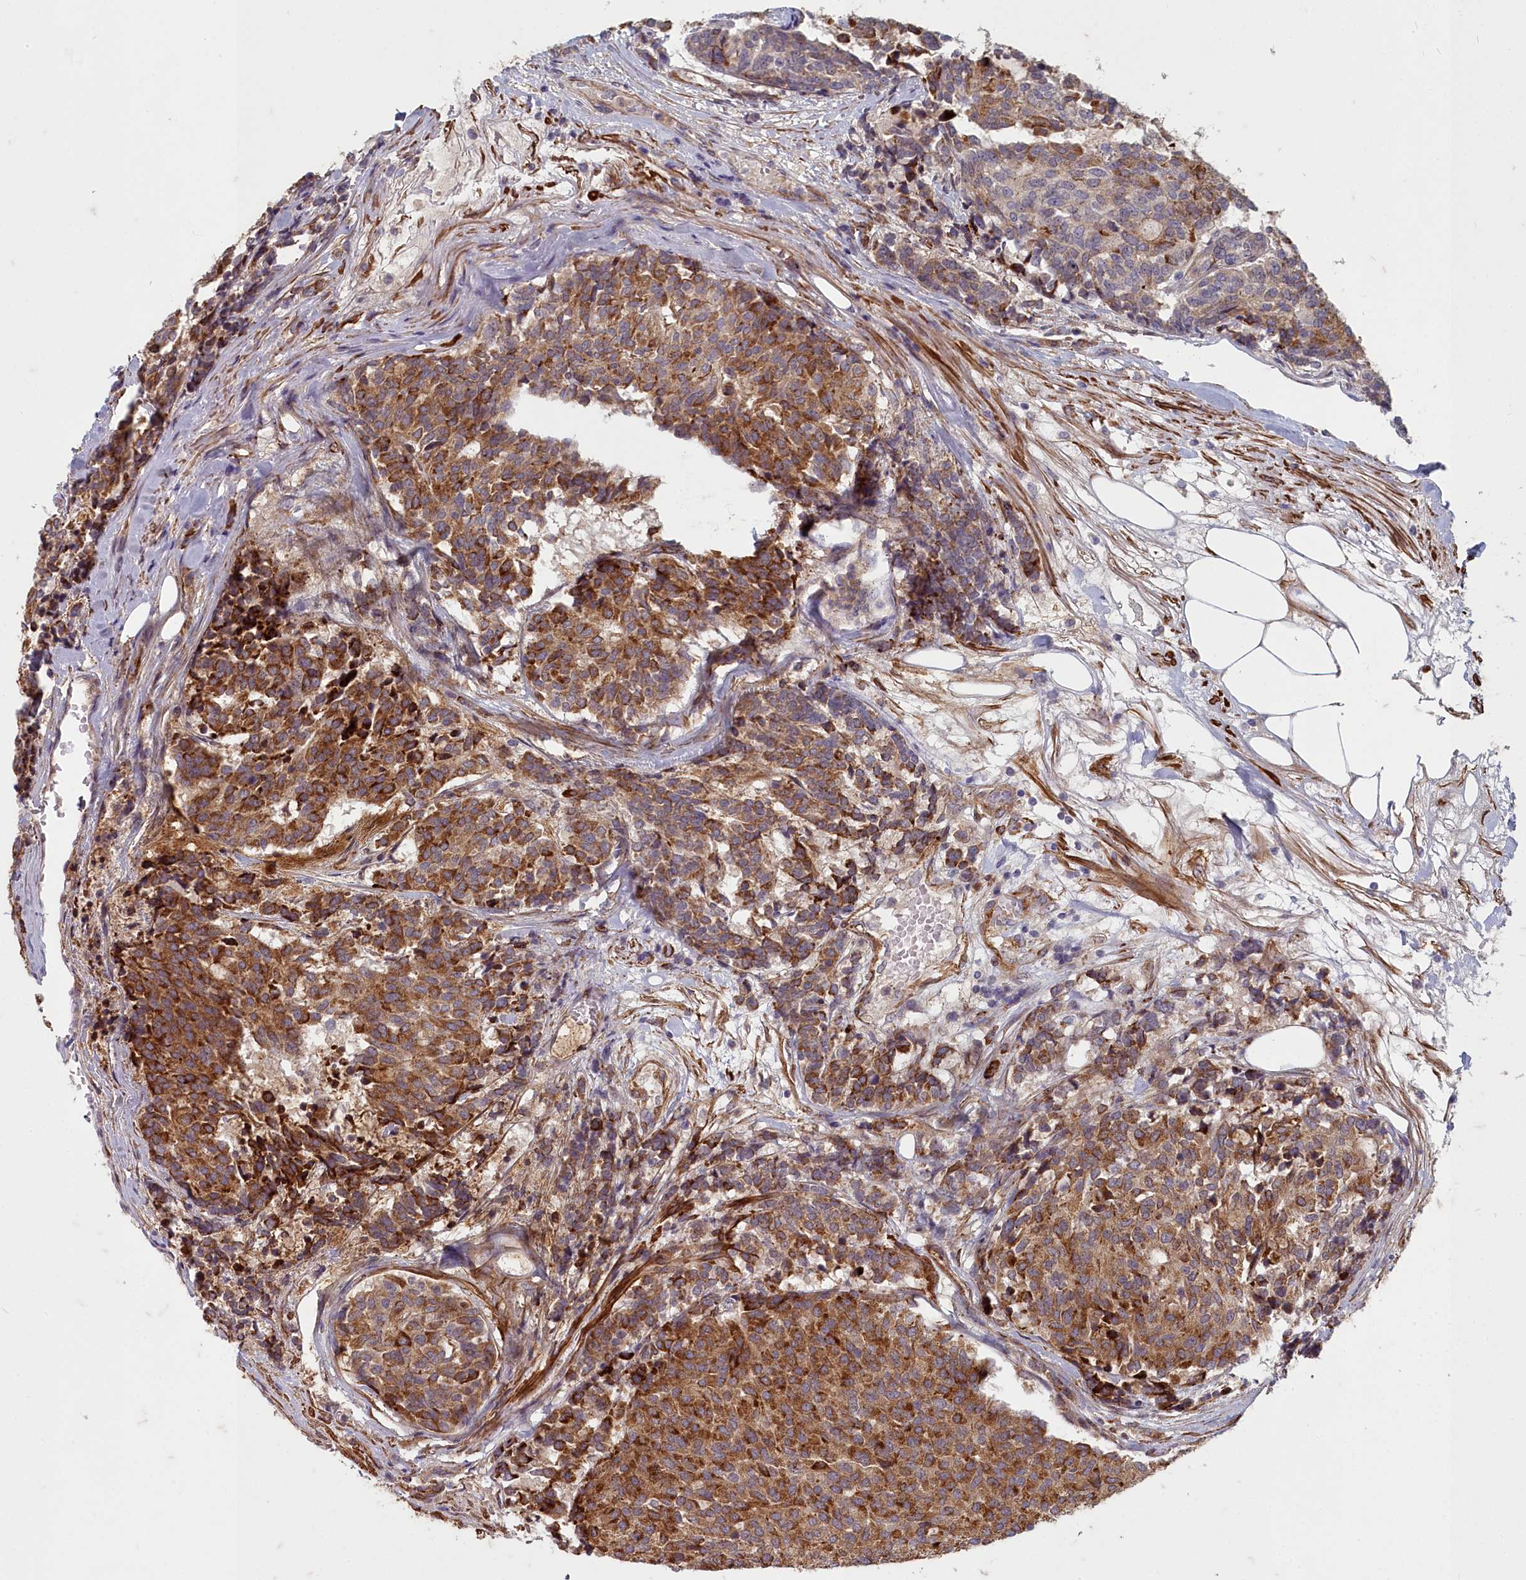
{"staining": {"intensity": "moderate", "quantity": ">75%", "location": "cytoplasmic/membranous"}, "tissue": "carcinoid", "cell_type": "Tumor cells", "image_type": "cancer", "snomed": [{"axis": "morphology", "description": "Carcinoid, malignant, NOS"}, {"axis": "topography", "description": "Pancreas"}], "caption": "DAB (3,3'-diaminobenzidine) immunohistochemical staining of human carcinoid shows moderate cytoplasmic/membranous protein expression in approximately >75% of tumor cells. The protein is stained brown, and the nuclei are stained in blue (DAB IHC with brightfield microscopy, high magnification).", "gene": "ZNF626", "patient": {"sex": "female", "age": 54}}